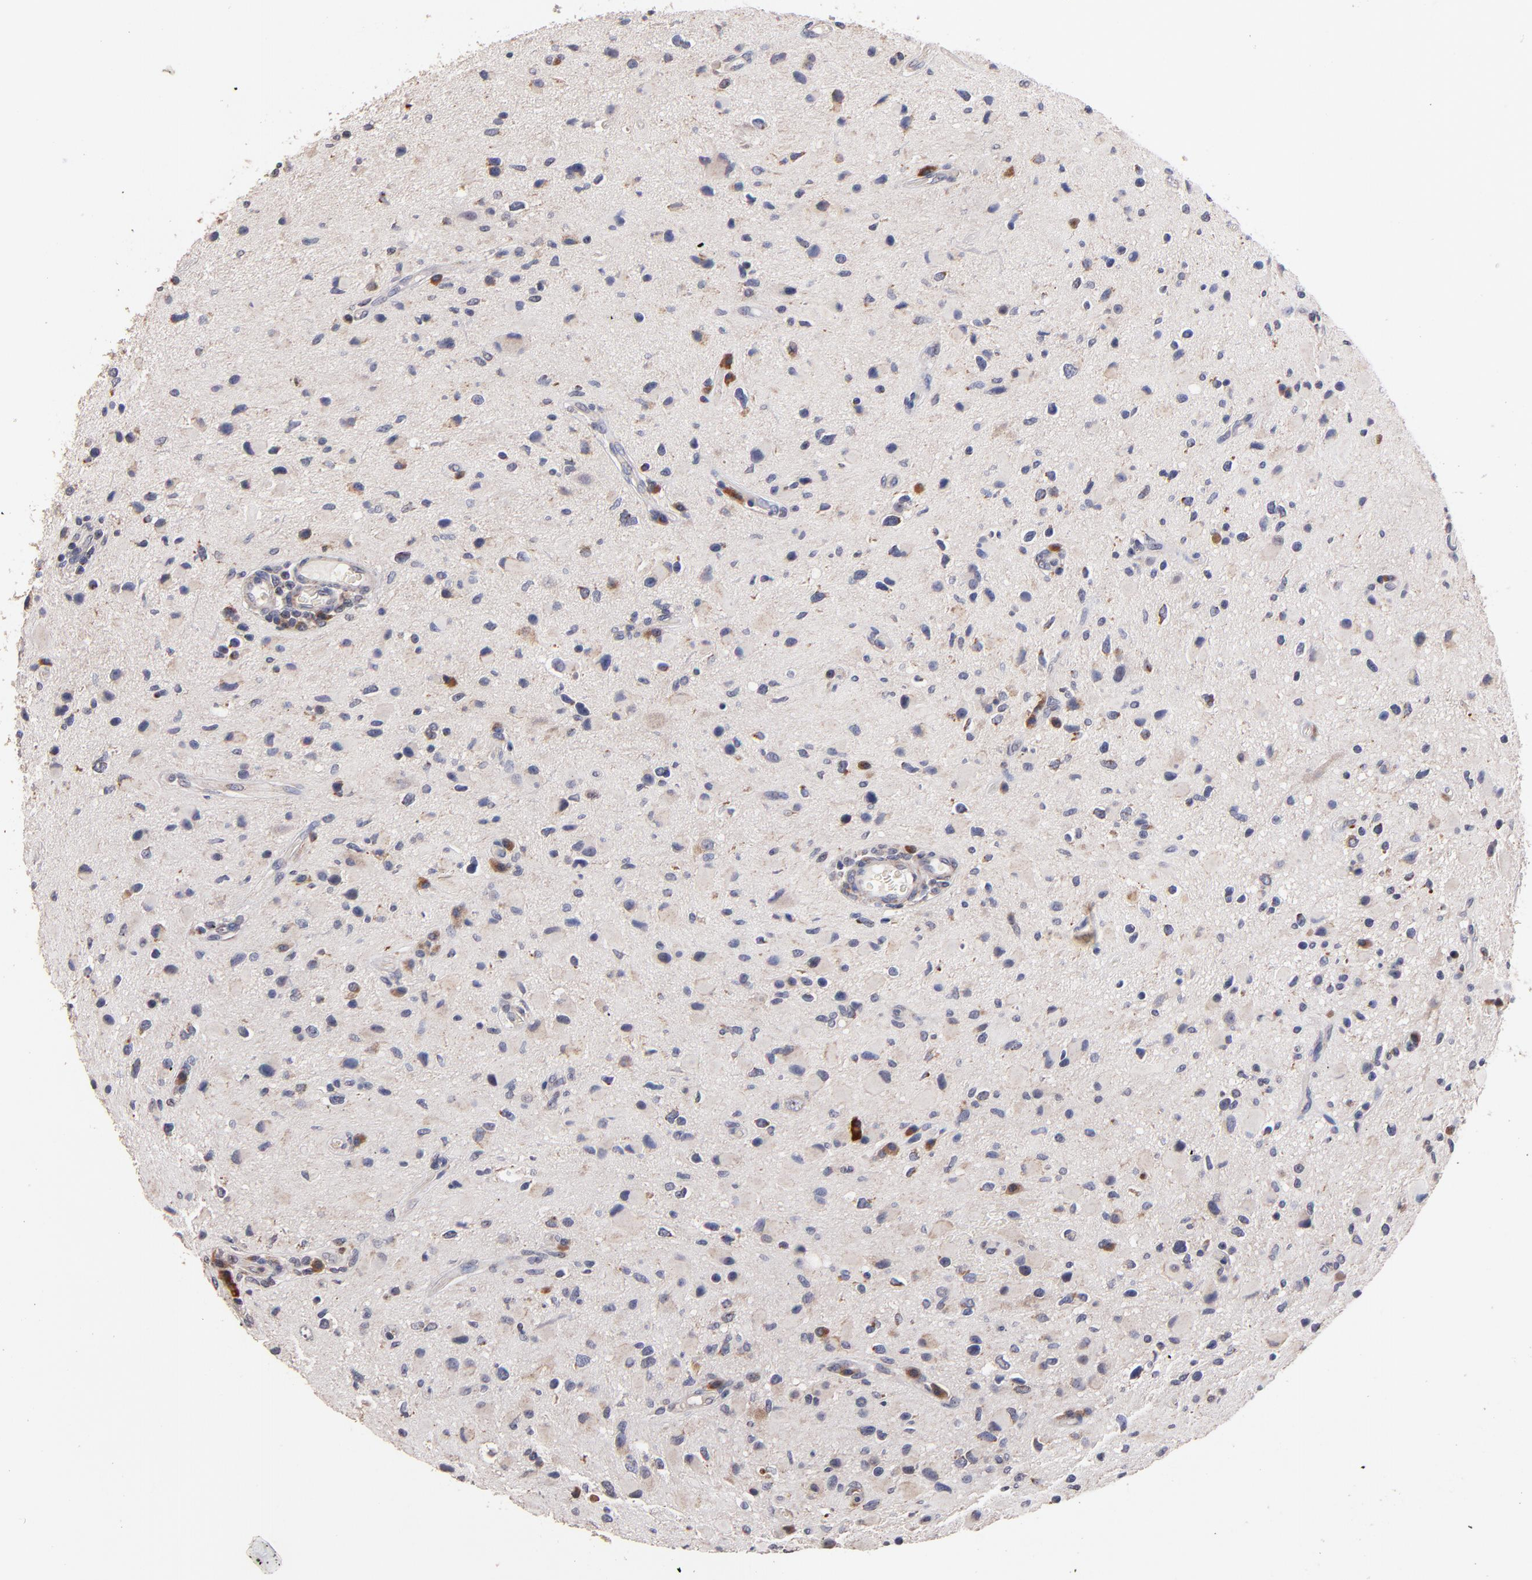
{"staining": {"intensity": "moderate", "quantity": "<25%", "location": "cytoplasmic/membranous"}, "tissue": "glioma", "cell_type": "Tumor cells", "image_type": "cancer", "snomed": [{"axis": "morphology", "description": "Glioma, malignant, Low grade"}, {"axis": "topography", "description": "Brain"}], "caption": "Immunohistochemistry micrograph of human glioma stained for a protein (brown), which shows low levels of moderate cytoplasmic/membranous positivity in approximately <25% of tumor cells.", "gene": "DIABLO", "patient": {"sex": "female", "age": 32}}